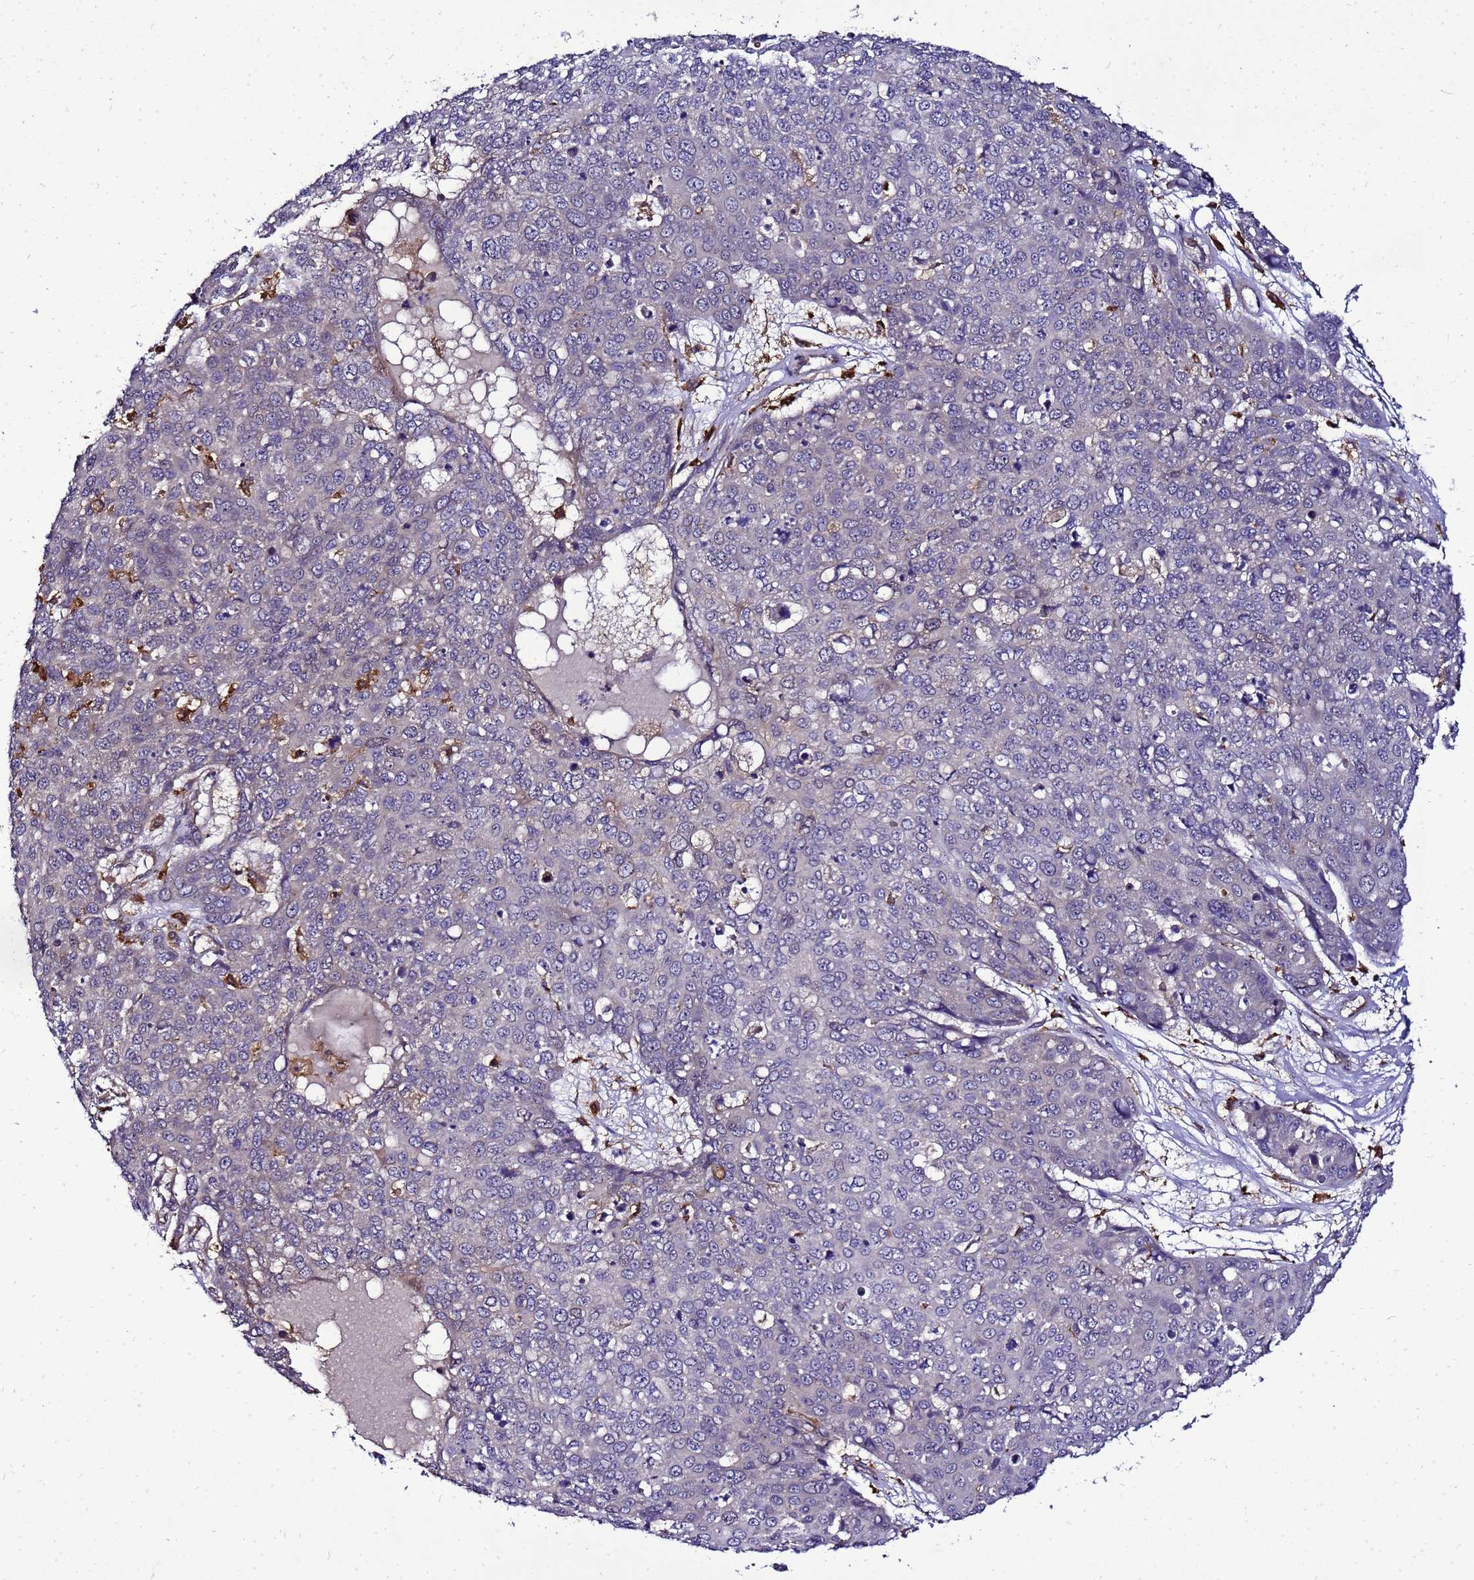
{"staining": {"intensity": "negative", "quantity": "none", "location": "none"}, "tissue": "skin cancer", "cell_type": "Tumor cells", "image_type": "cancer", "snomed": [{"axis": "morphology", "description": "Squamous cell carcinoma, NOS"}, {"axis": "topography", "description": "Skin"}], "caption": "Immunohistochemistry (IHC) micrograph of neoplastic tissue: skin cancer stained with DAB (3,3'-diaminobenzidine) reveals no significant protein staining in tumor cells.", "gene": "TRABD", "patient": {"sex": "male", "age": 71}}